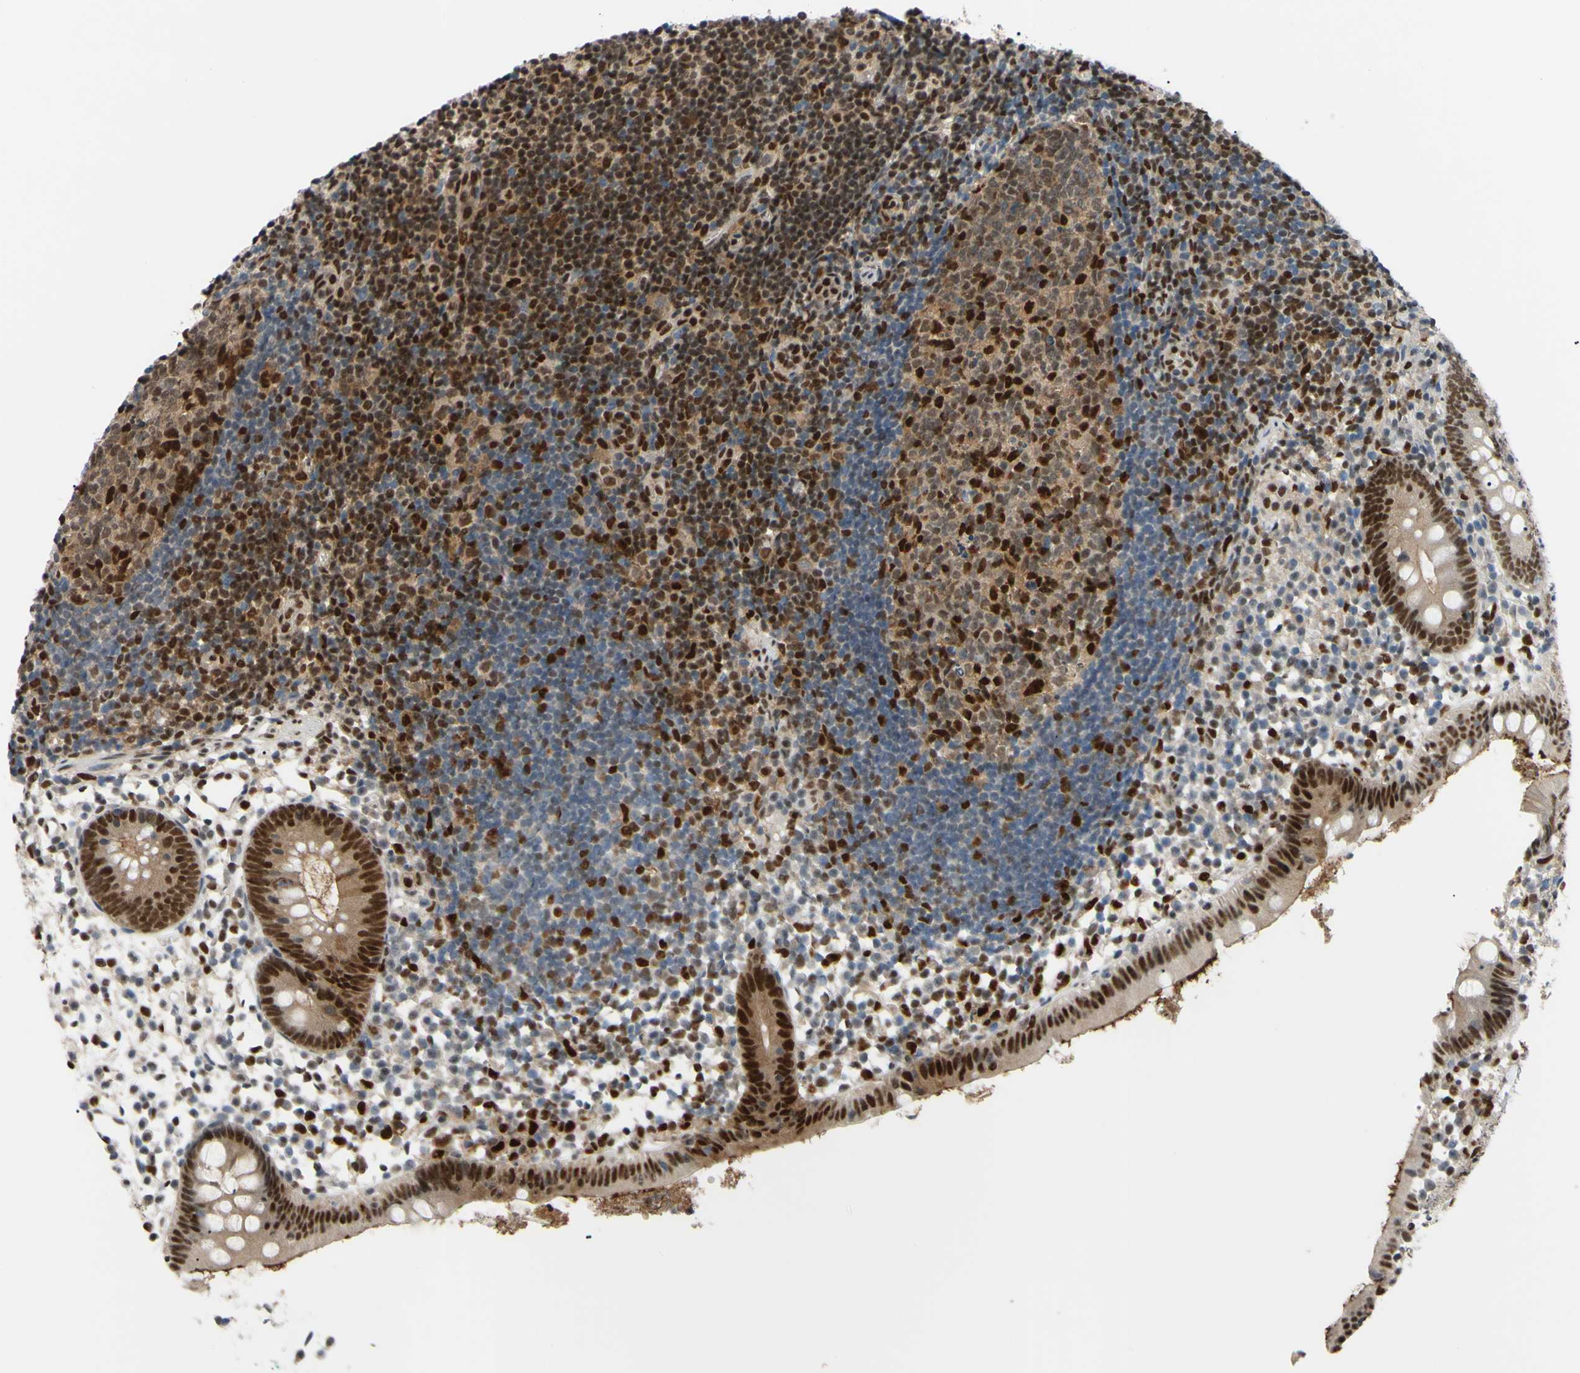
{"staining": {"intensity": "strong", "quantity": "25%-75%", "location": "cytoplasmic/membranous,nuclear"}, "tissue": "appendix", "cell_type": "Glandular cells", "image_type": "normal", "snomed": [{"axis": "morphology", "description": "Normal tissue, NOS"}, {"axis": "topography", "description": "Appendix"}], "caption": "Immunohistochemistry photomicrograph of unremarkable appendix: human appendix stained using immunohistochemistry (IHC) shows high levels of strong protein expression localized specifically in the cytoplasmic/membranous,nuclear of glandular cells, appearing as a cytoplasmic/membranous,nuclear brown color.", "gene": "FKBP5", "patient": {"sex": "female", "age": 20}}